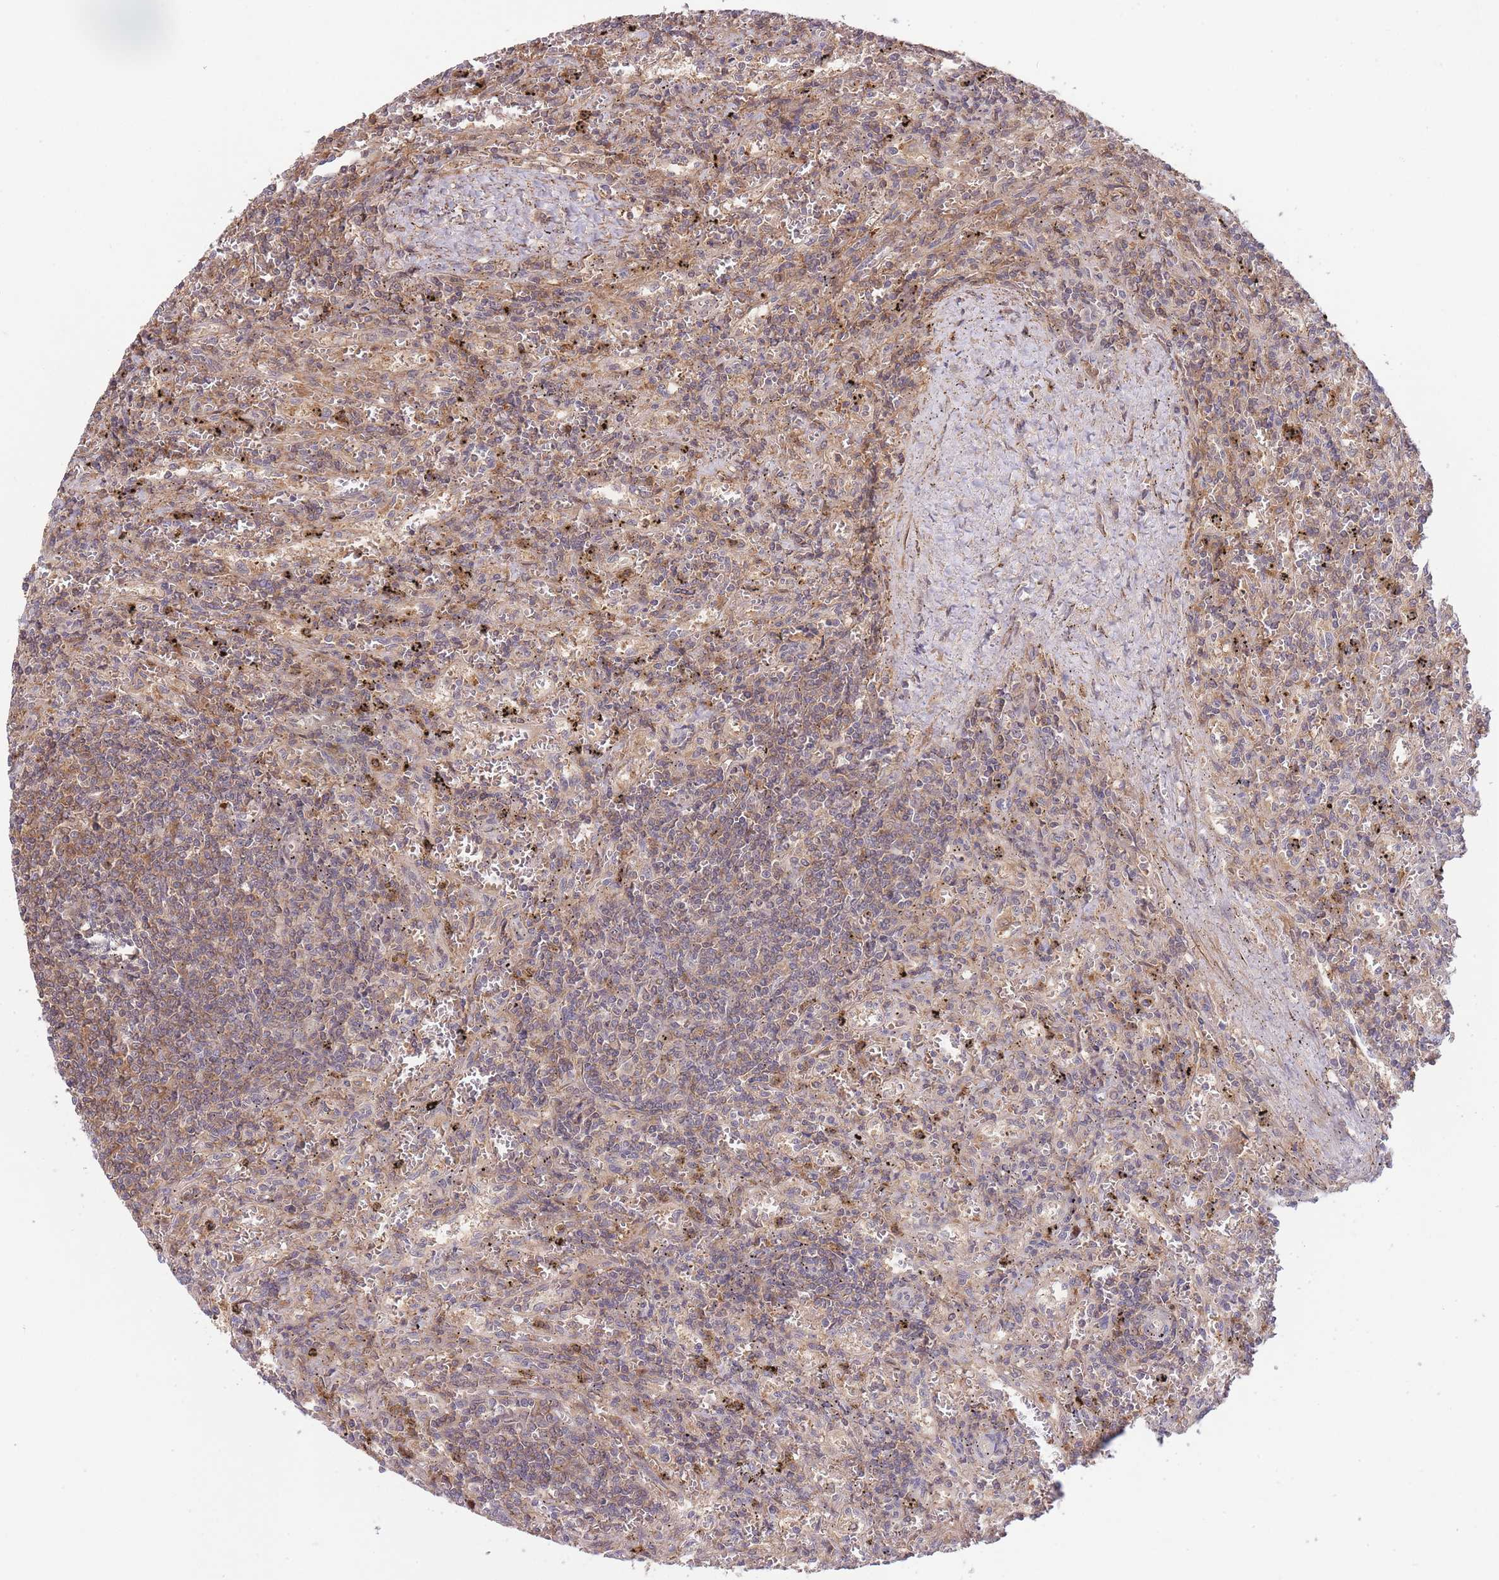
{"staining": {"intensity": "weak", "quantity": "25%-75%", "location": "cytoplasmic/membranous"}, "tissue": "lymphoma", "cell_type": "Tumor cells", "image_type": "cancer", "snomed": [{"axis": "morphology", "description": "Malignant lymphoma, non-Hodgkin's type, Low grade"}, {"axis": "topography", "description": "Spleen"}], "caption": "A brown stain labels weak cytoplasmic/membranous positivity of a protein in malignant lymphoma, non-Hodgkin's type (low-grade) tumor cells.", "gene": "ZNF304", "patient": {"sex": "male", "age": 76}}